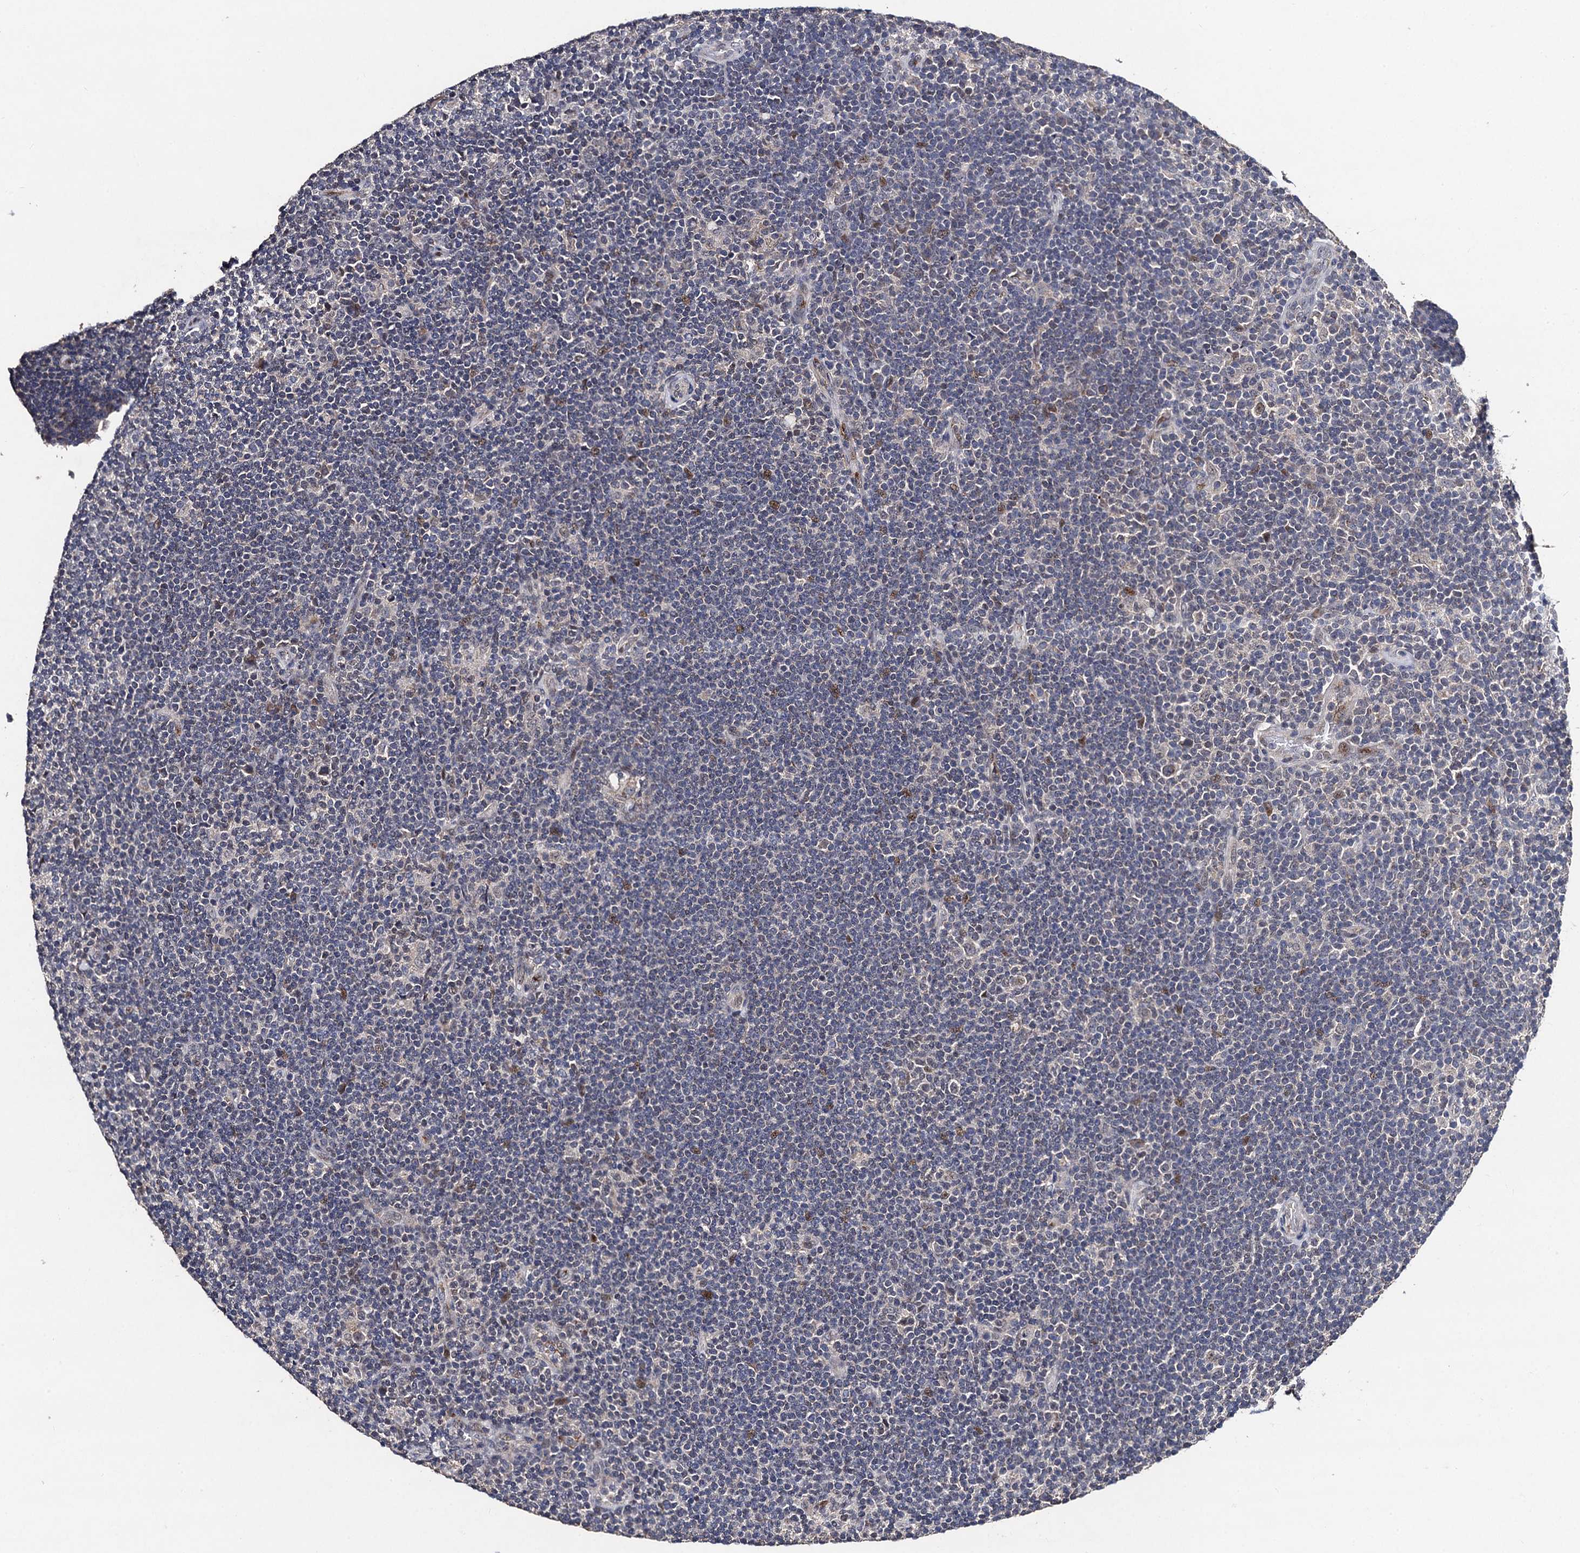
{"staining": {"intensity": "negative", "quantity": "none", "location": "none"}, "tissue": "lymphoma", "cell_type": "Tumor cells", "image_type": "cancer", "snomed": [{"axis": "morphology", "description": "Hodgkin's disease, NOS"}, {"axis": "topography", "description": "Lymph node"}], "caption": "High power microscopy micrograph of an immunohistochemistry photomicrograph of Hodgkin's disease, revealing no significant positivity in tumor cells. (Stains: DAB (3,3'-diaminobenzidine) immunohistochemistry with hematoxylin counter stain, Microscopy: brightfield microscopy at high magnification).", "gene": "PPTC7", "patient": {"sex": "female", "age": 57}}